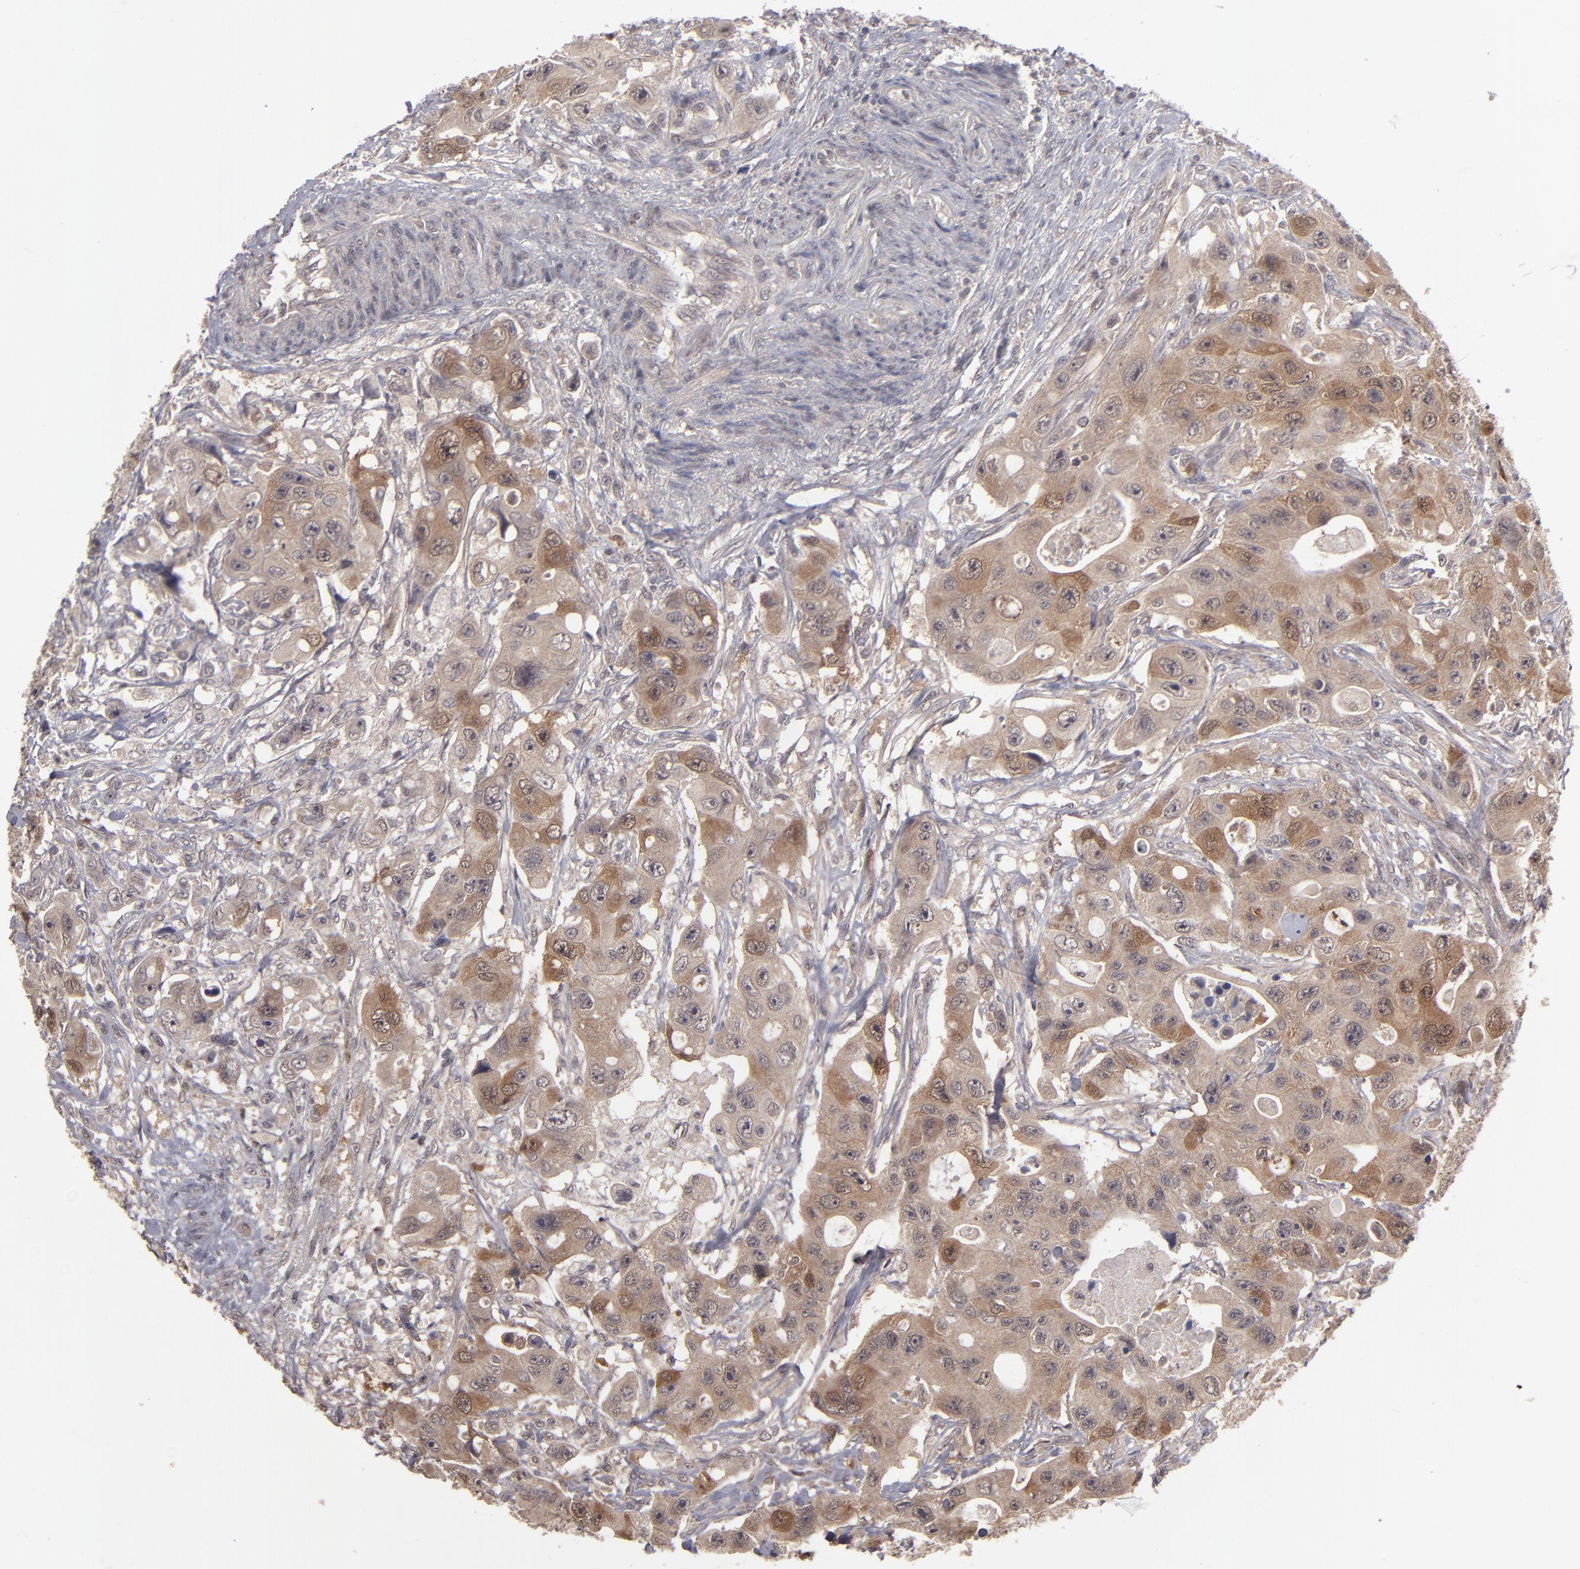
{"staining": {"intensity": "moderate", "quantity": ">75%", "location": "cytoplasmic/membranous"}, "tissue": "colorectal cancer", "cell_type": "Tumor cells", "image_type": "cancer", "snomed": [{"axis": "morphology", "description": "Adenocarcinoma, NOS"}, {"axis": "topography", "description": "Colon"}], "caption": "This image demonstrates colorectal cancer (adenocarcinoma) stained with immunohistochemistry (IHC) to label a protein in brown. The cytoplasmic/membranous of tumor cells show moderate positivity for the protein. Nuclei are counter-stained blue.", "gene": "TYMS", "patient": {"sex": "female", "age": 46}}